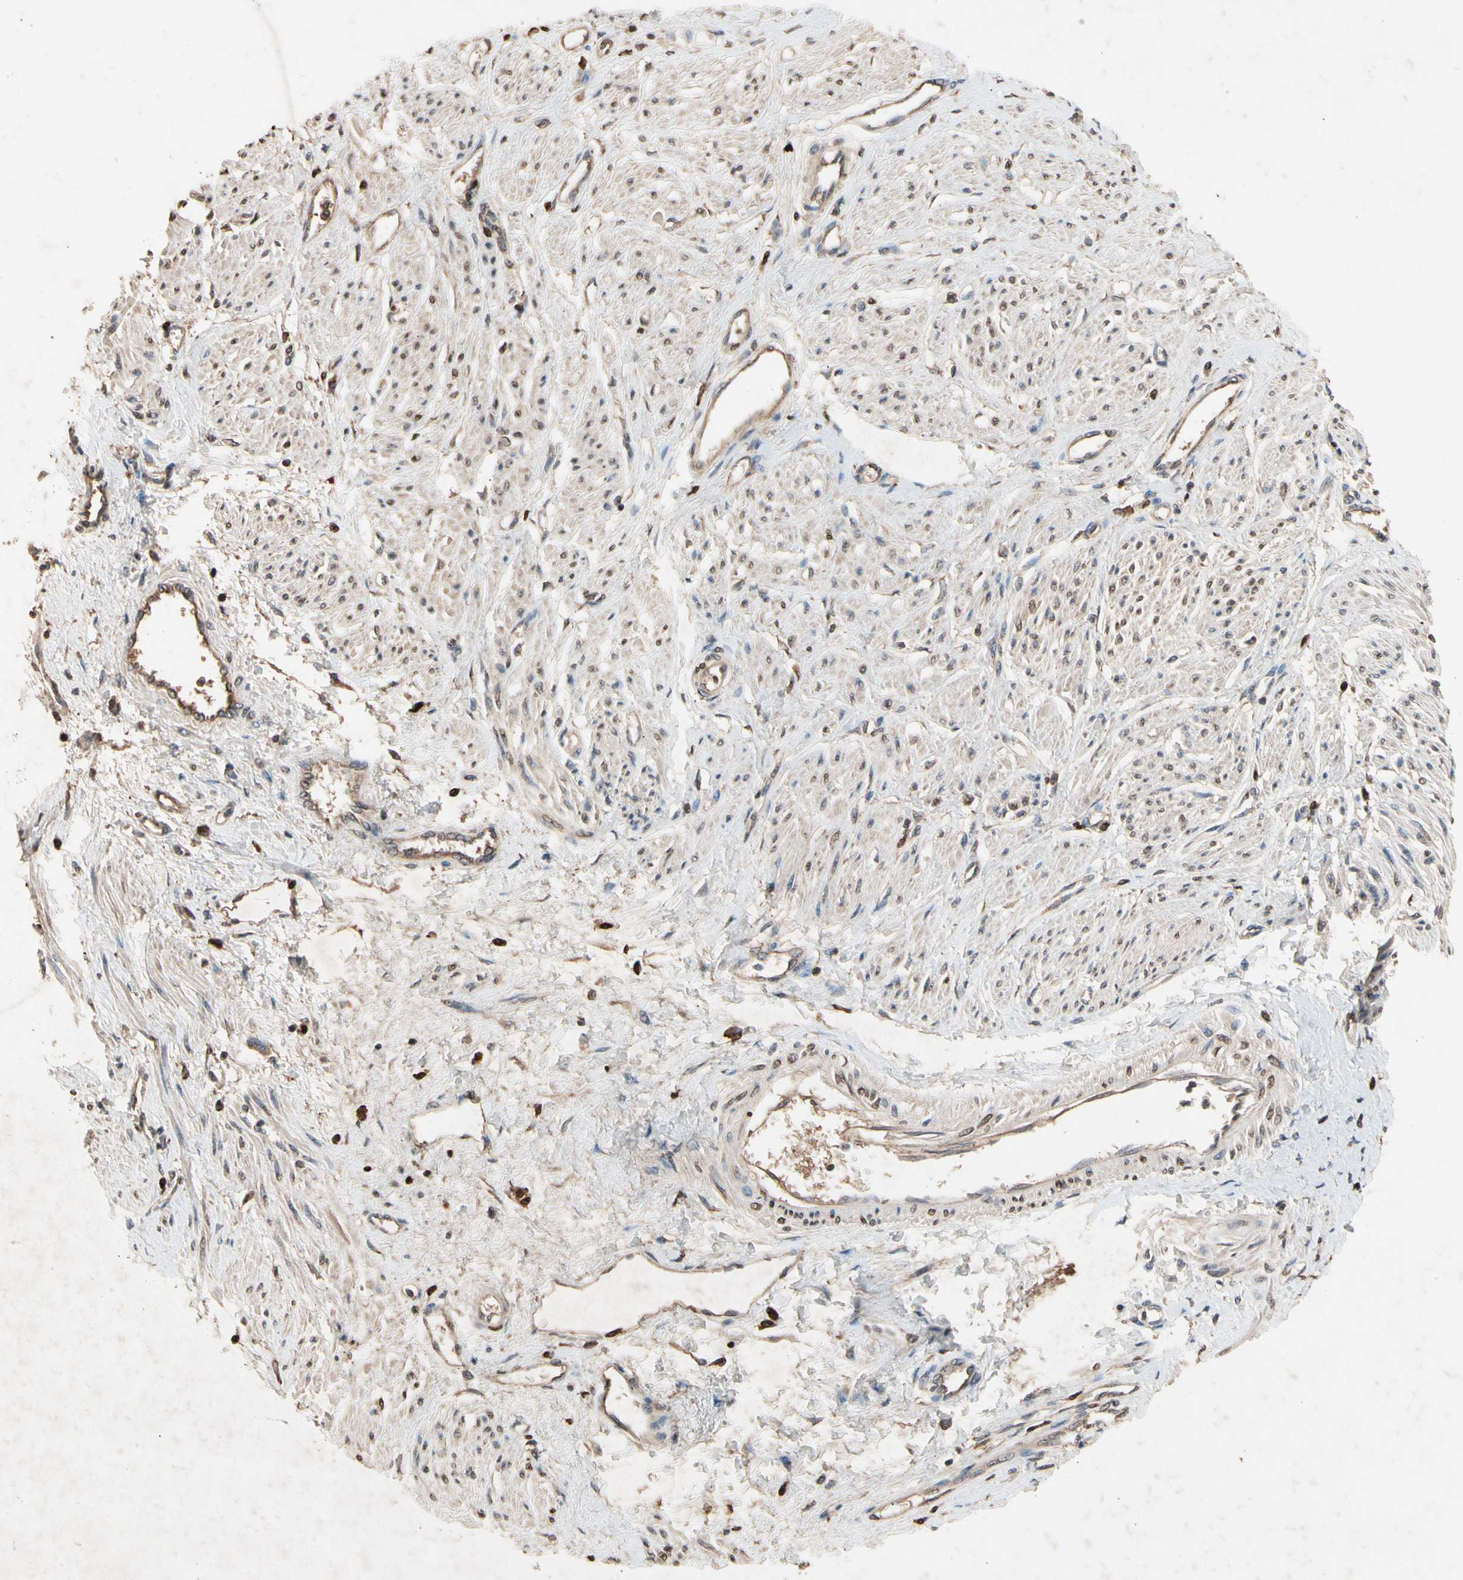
{"staining": {"intensity": "weak", "quantity": ">75%", "location": "cytoplasmic/membranous"}, "tissue": "smooth muscle", "cell_type": "Smooth muscle cells", "image_type": "normal", "snomed": [{"axis": "morphology", "description": "Normal tissue, NOS"}, {"axis": "topography", "description": "Smooth muscle"}, {"axis": "topography", "description": "Uterus"}], "caption": "A brown stain labels weak cytoplasmic/membranous positivity of a protein in smooth muscle cells of unremarkable human smooth muscle. The staining is performed using DAB (3,3'-diaminobenzidine) brown chromogen to label protein expression. The nuclei are counter-stained blue using hematoxylin.", "gene": "PRDX4", "patient": {"sex": "female", "age": 39}}